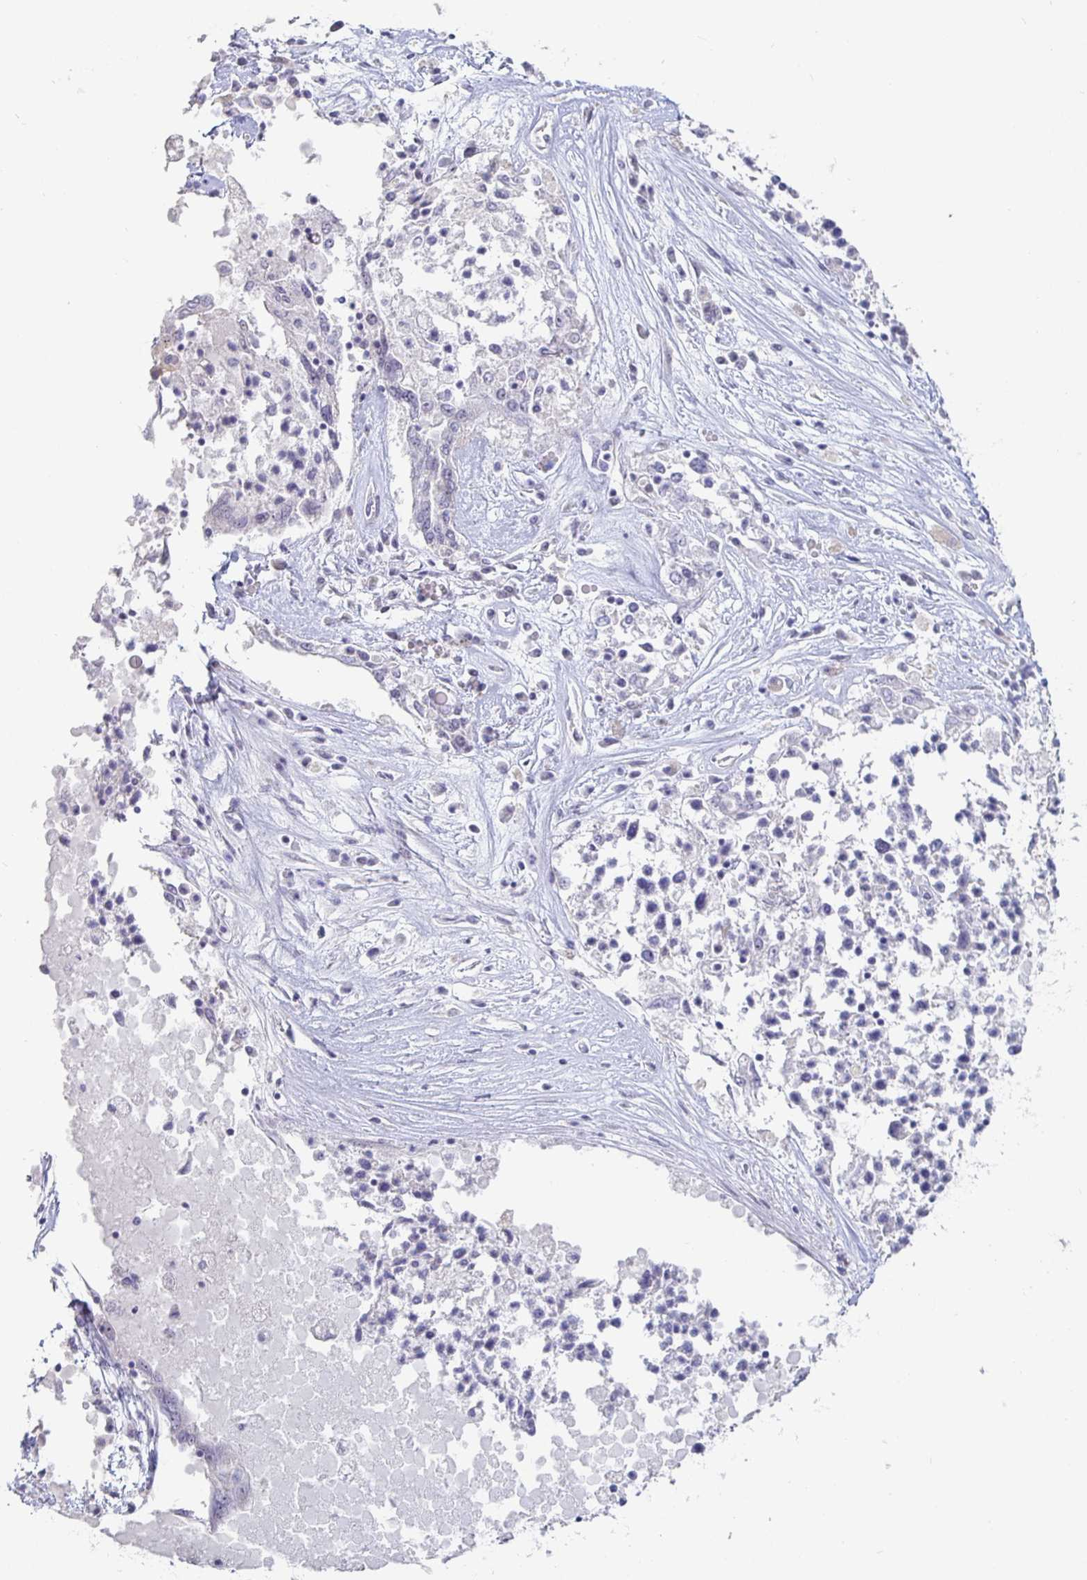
{"staining": {"intensity": "negative", "quantity": "none", "location": "none"}, "tissue": "ovarian cancer", "cell_type": "Tumor cells", "image_type": "cancer", "snomed": [{"axis": "morphology", "description": "Carcinoma, endometroid"}, {"axis": "topography", "description": "Ovary"}], "caption": "Ovarian cancer (endometroid carcinoma) was stained to show a protein in brown. There is no significant positivity in tumor cells.", "gene": "S100G", "patient": {"sex": "female", "age": 62}}